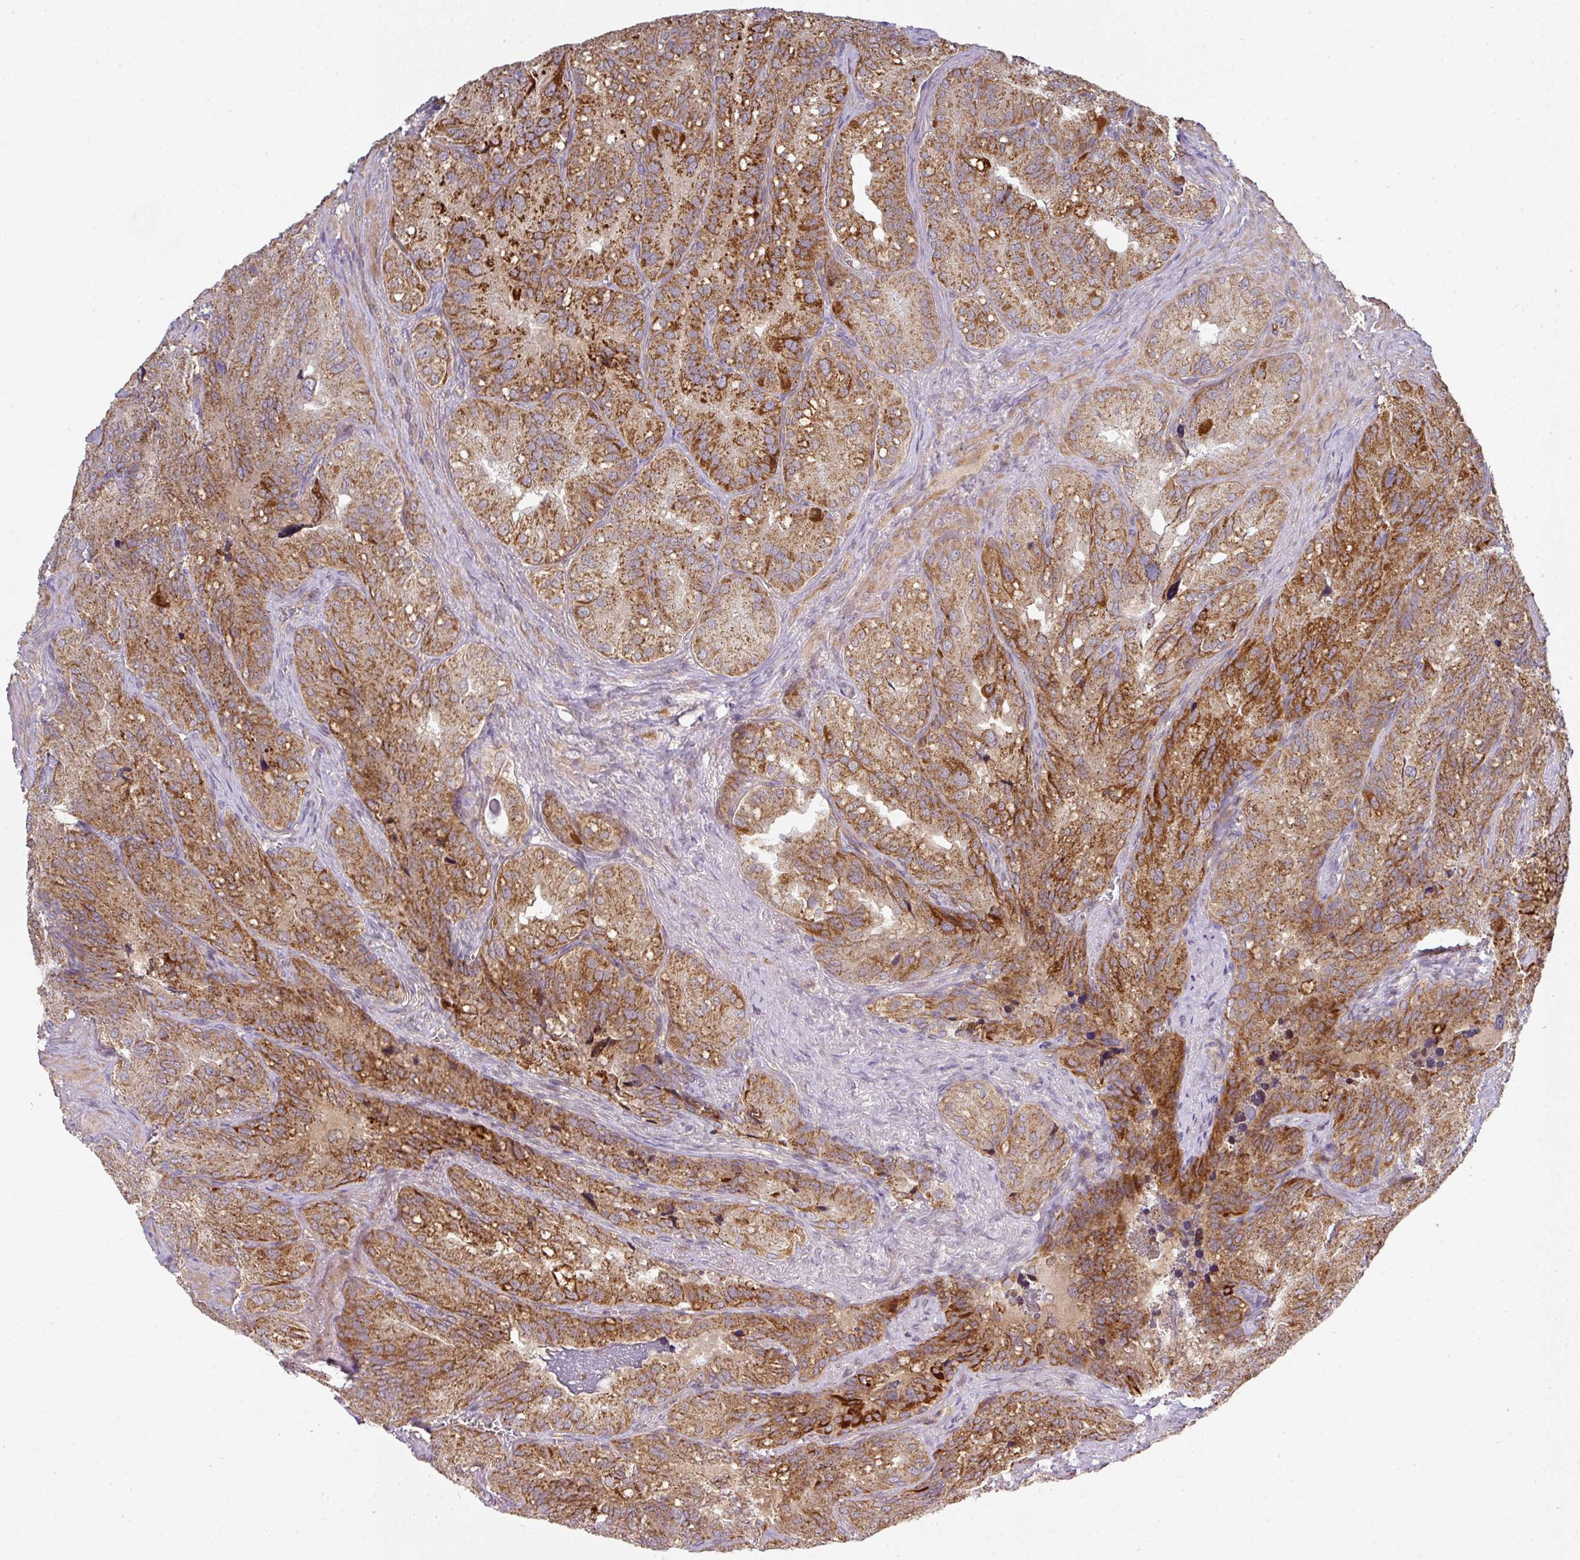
{"staining": {"intensity": "strong", "quantity": ">75%", "location": "cytoplasmic/membranous"}, "tissue": "seminal vesicle", "cell_type": "Glandular cells", "image_type": "normal", "snomed": [{"axis": "morphology", "description": "Normal tissue, NOS"}, {"axis": "topography", "description": "Seminal veicle"}], "caption": "High-power microscopy captured an immunohistochemistry image of unremarkable seminal vesicle, revealing strong cytoplasmic/membranous positivity in about >75% of glandular cells. Immunohistochemistry (ihc) stains the protein of interest in brown and the nuclei are stained blue.", "gene": "STK35", "patient": {"sex": "male", "age": 69}}